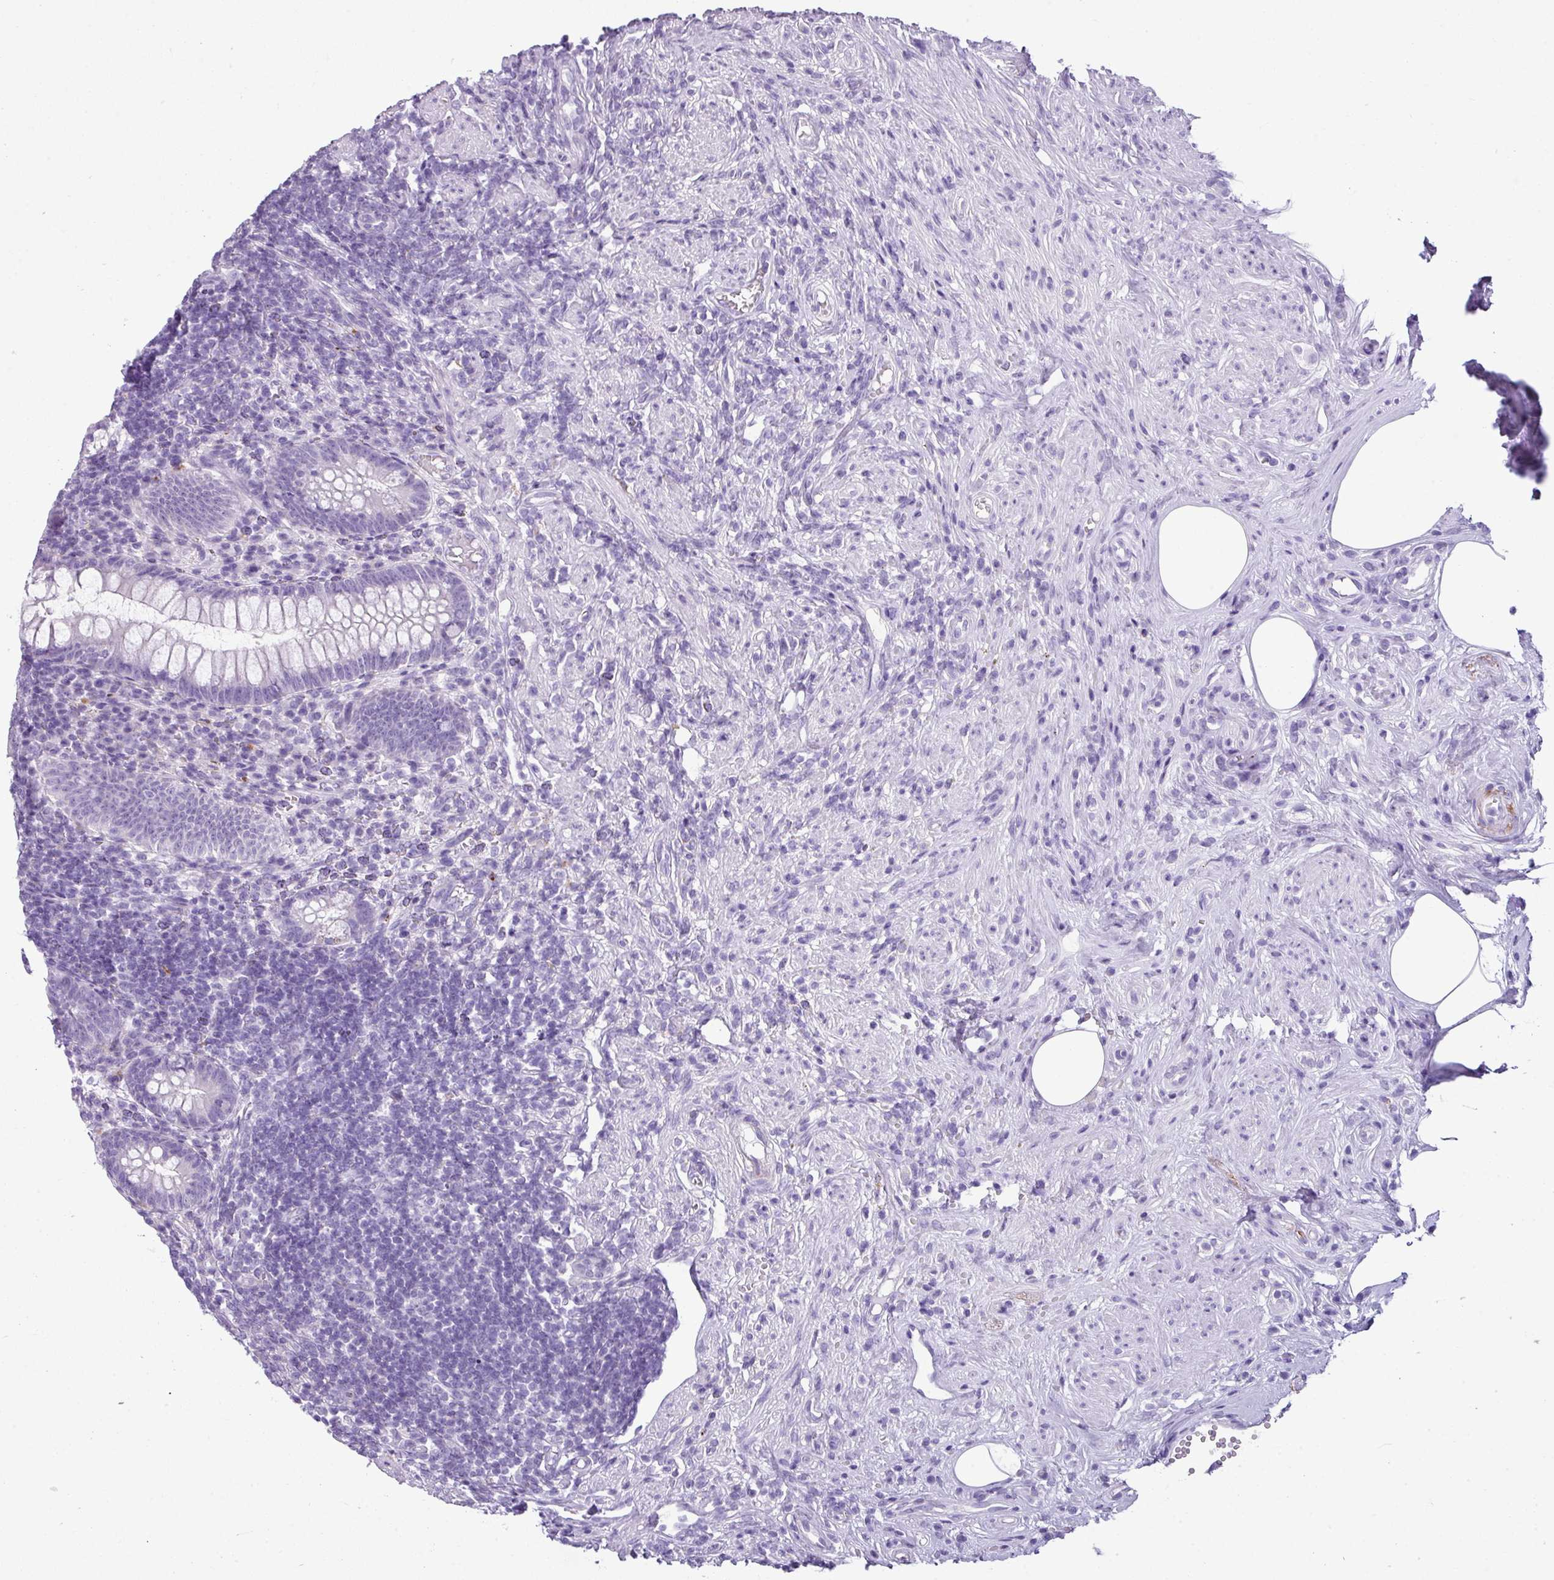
{"staining": {"intensity": "negative", "quantity": "none", "location": "none"}, "tissue": "appendix", "cell_type": "Glandular cells", "image_type": "normal", "snomed": [{"axis": "morphology", "description": "Normal tissue, NOS"}, {"axis": "topography", "description": "Appendix"}], "caption": "This photomicrograph is of normal appendix stained with immunohistochemistry (IHC) to label a protein in brown with the nuclei are counter-stained blue. There is no staining in glandular cells. (Stains: DAB (3,3'-diaminobenzidine) immunohistochemistry (IHC) with hematoxylin counter stain, Microscopy: brightfield microscopy at high magnification).", "gene": "ZNF568", "patient": {"sex": "female", "age": 56}}